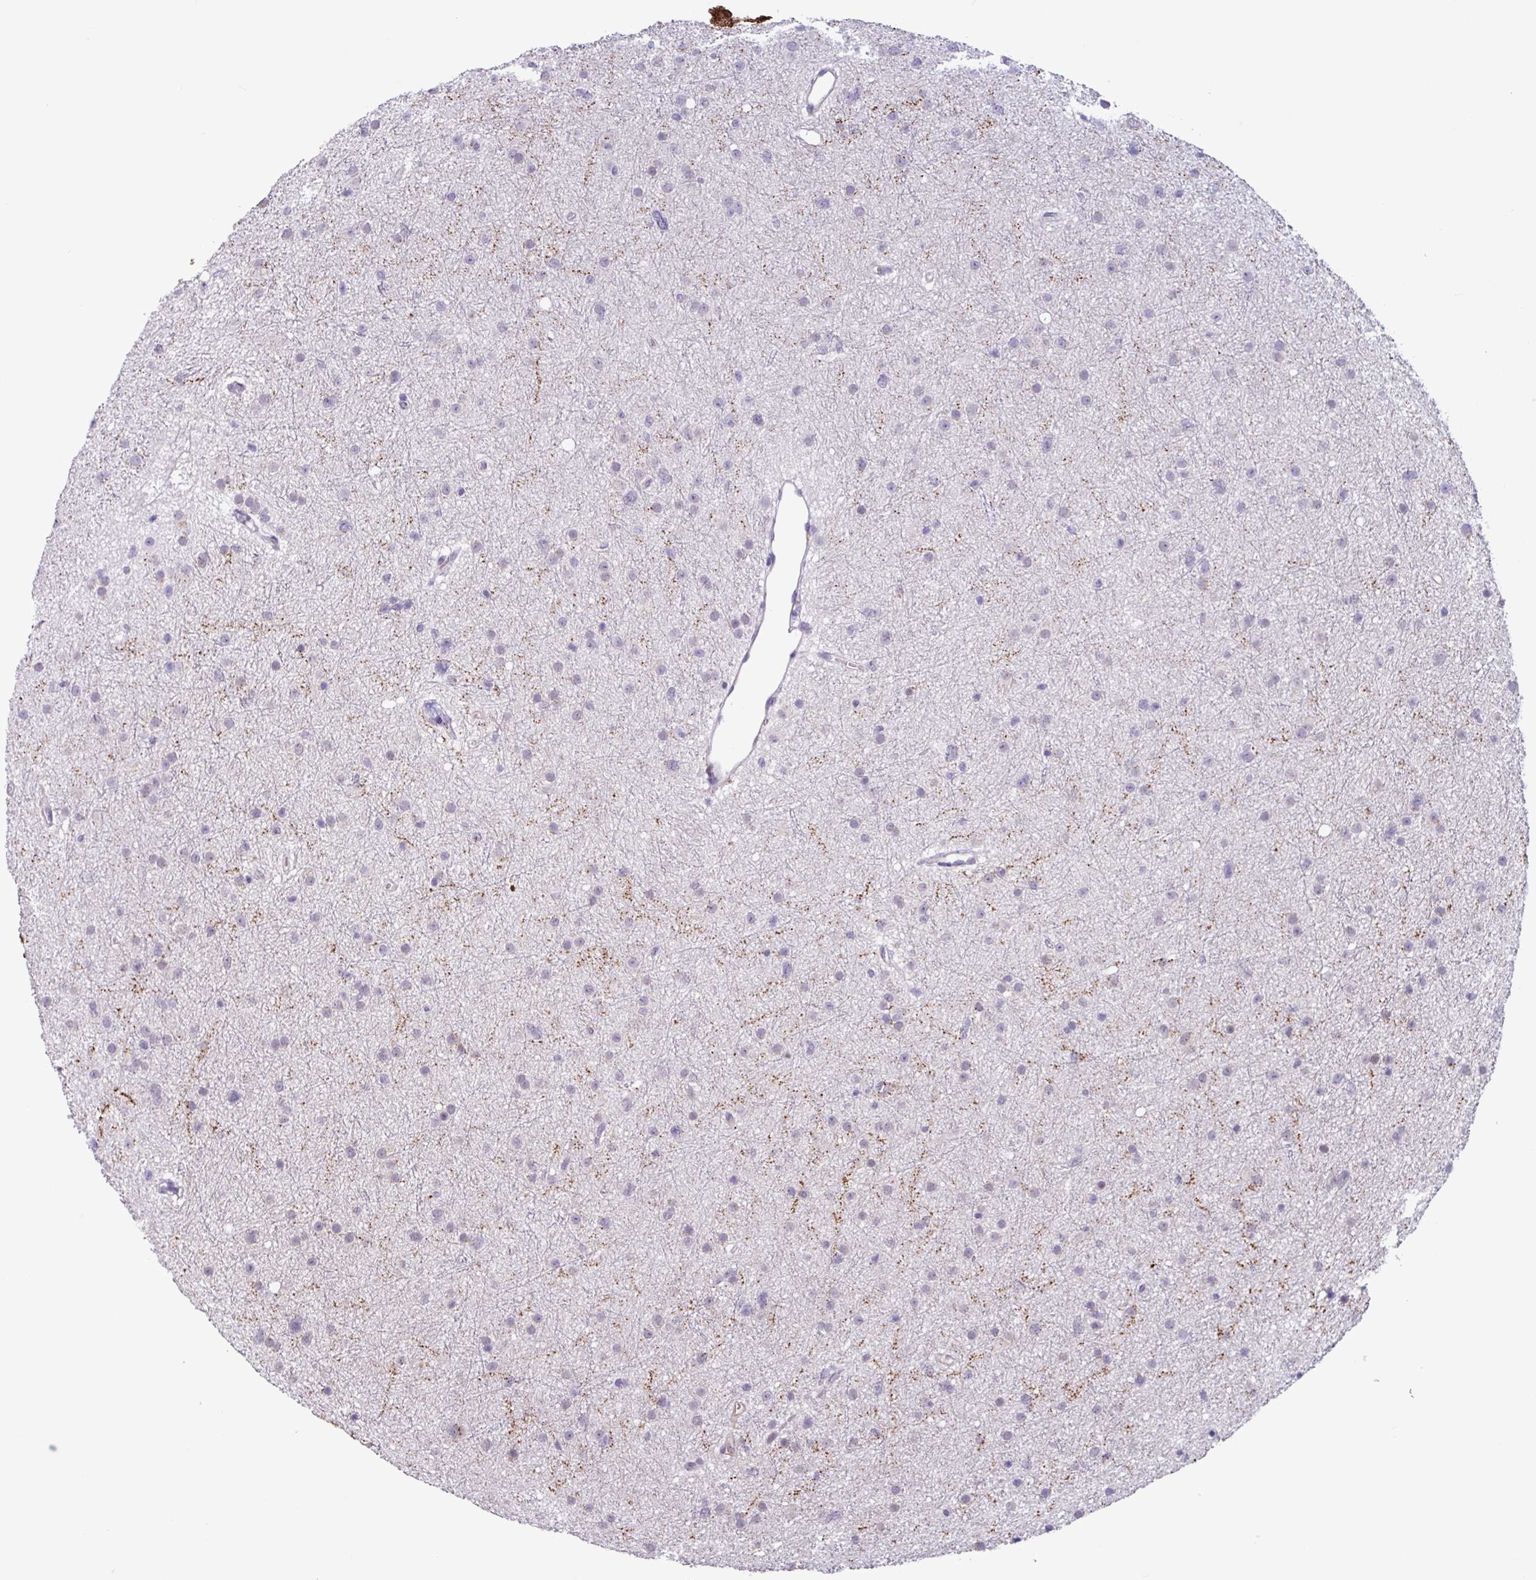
{"staining": {"intensity": "negative", "quantity": "none", "location": "none"}, "tissue": "glioma", "cell_type": "Tumor cells", "image_type": "cancer", "snomed": [{"axis": "morphology", "description": "Glioma, malignant, Low grade"}, {"axis": "topography", "description": "Cerebral cortex"}], "caption": "High magnification brightfield microscopy of low-grade glioma (malignant) stained with DAB (3,3'-diaminobenzidine) (brown) and counterstained with hematoxylin (blue): tumor cells show no significant staining.", "gene": "OTX1", "patient": {"sex": "female", "age": 39}}